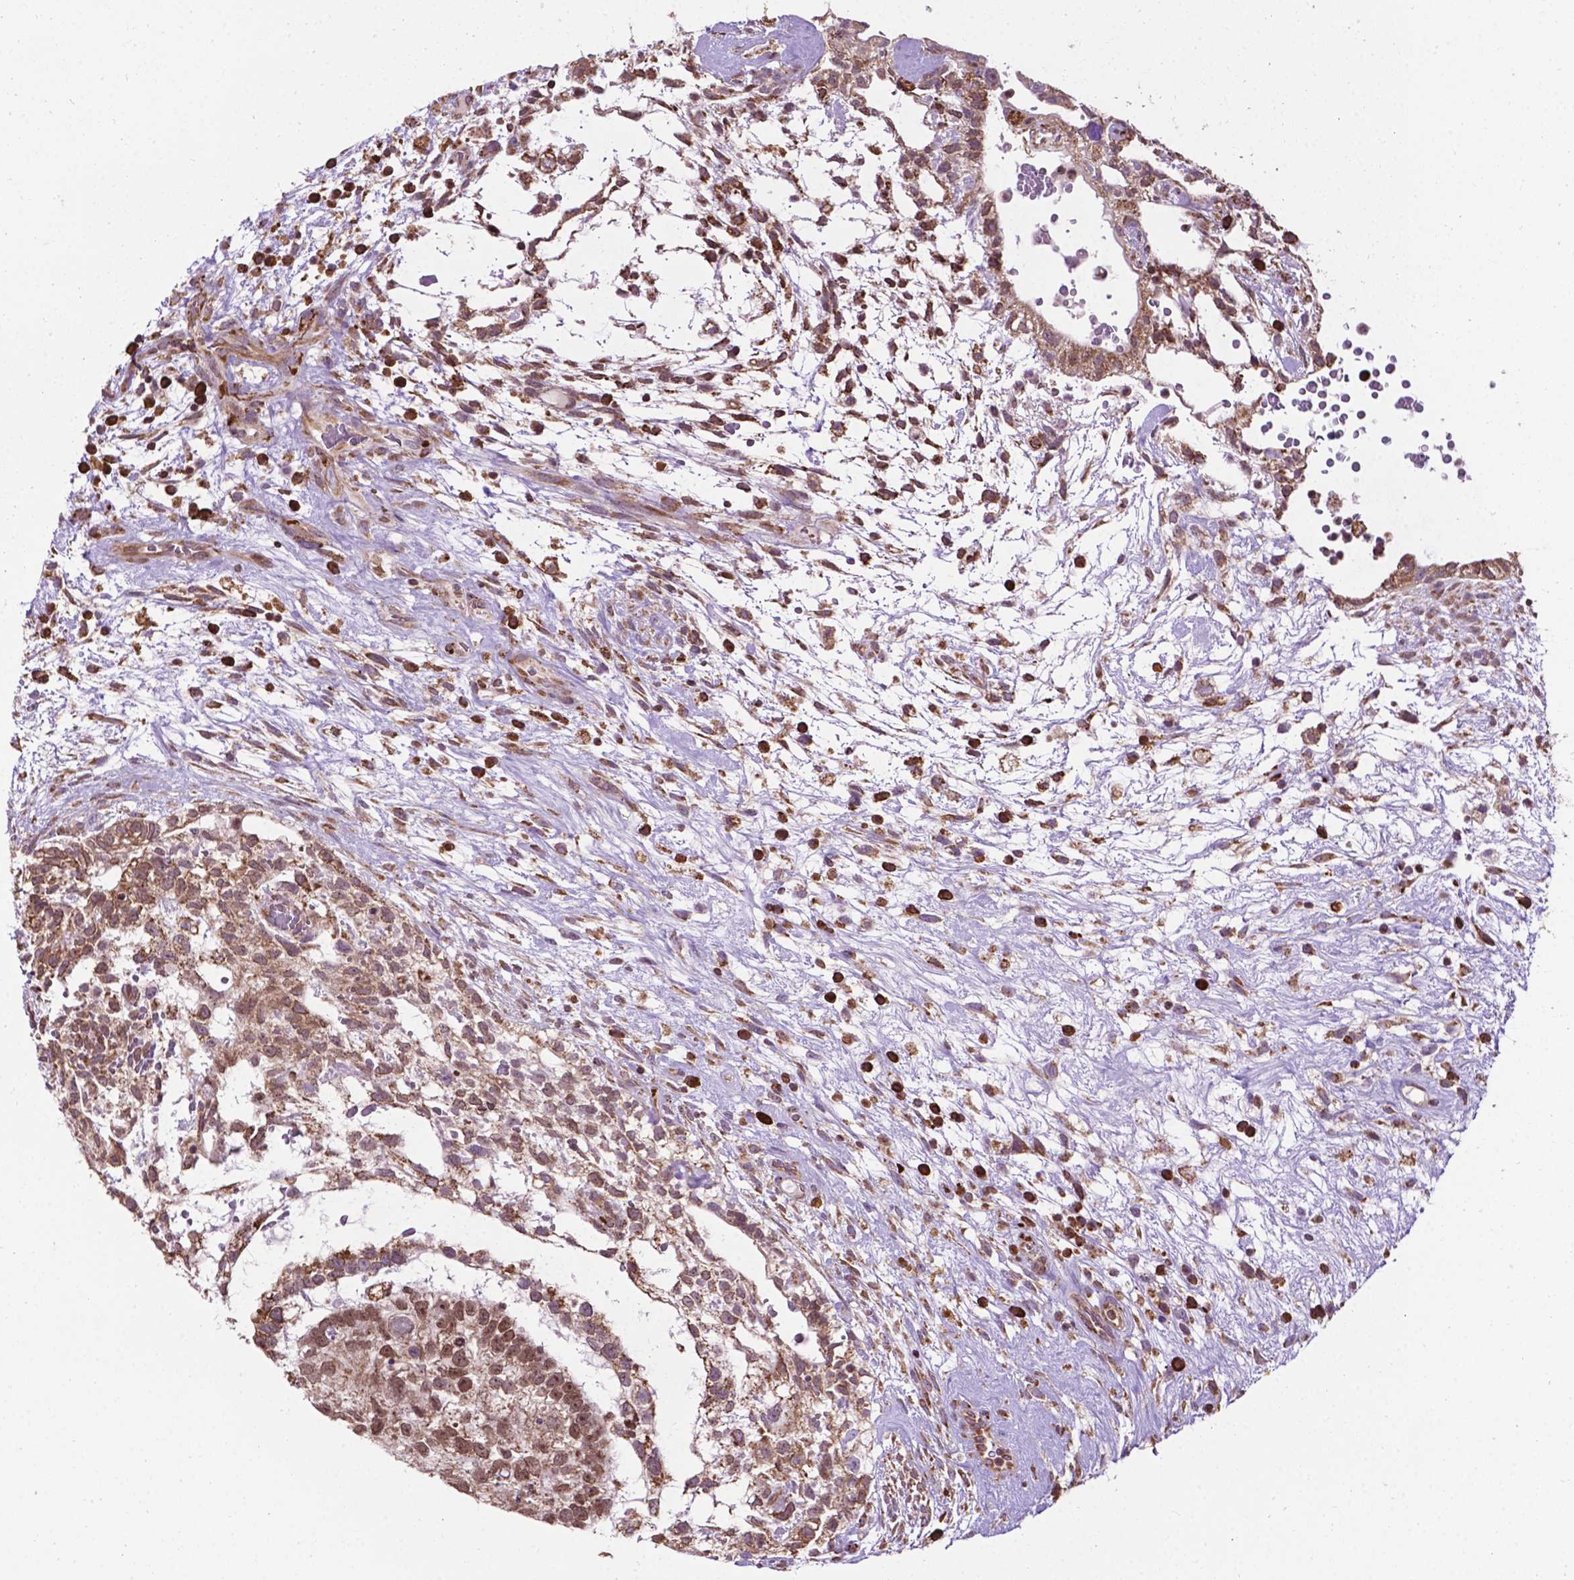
{"staining": {"intensity": "moderate", "quantity": ">75%", "location": "nuclear"}, "tissue": "testis cancer", "cell_type": "Tumor cells", "image_type": "cancer", "snomed": [{"axis": "morphology", "description": "Normal tissue, NOS"}, {"axis": "morphology", "description": "Carcinoma, Embryonal, NOS"}, {"axis": "topography", "description": "Testis"}], "caption": "Immunohistochemical staining of human testis cancer (embryonal carcinoma) exhibits moderate nuclear protein positivity in approximately >75% of tumor cells.", "gene": "GANAB", "patient": {"sex": "male", "age": 32}}